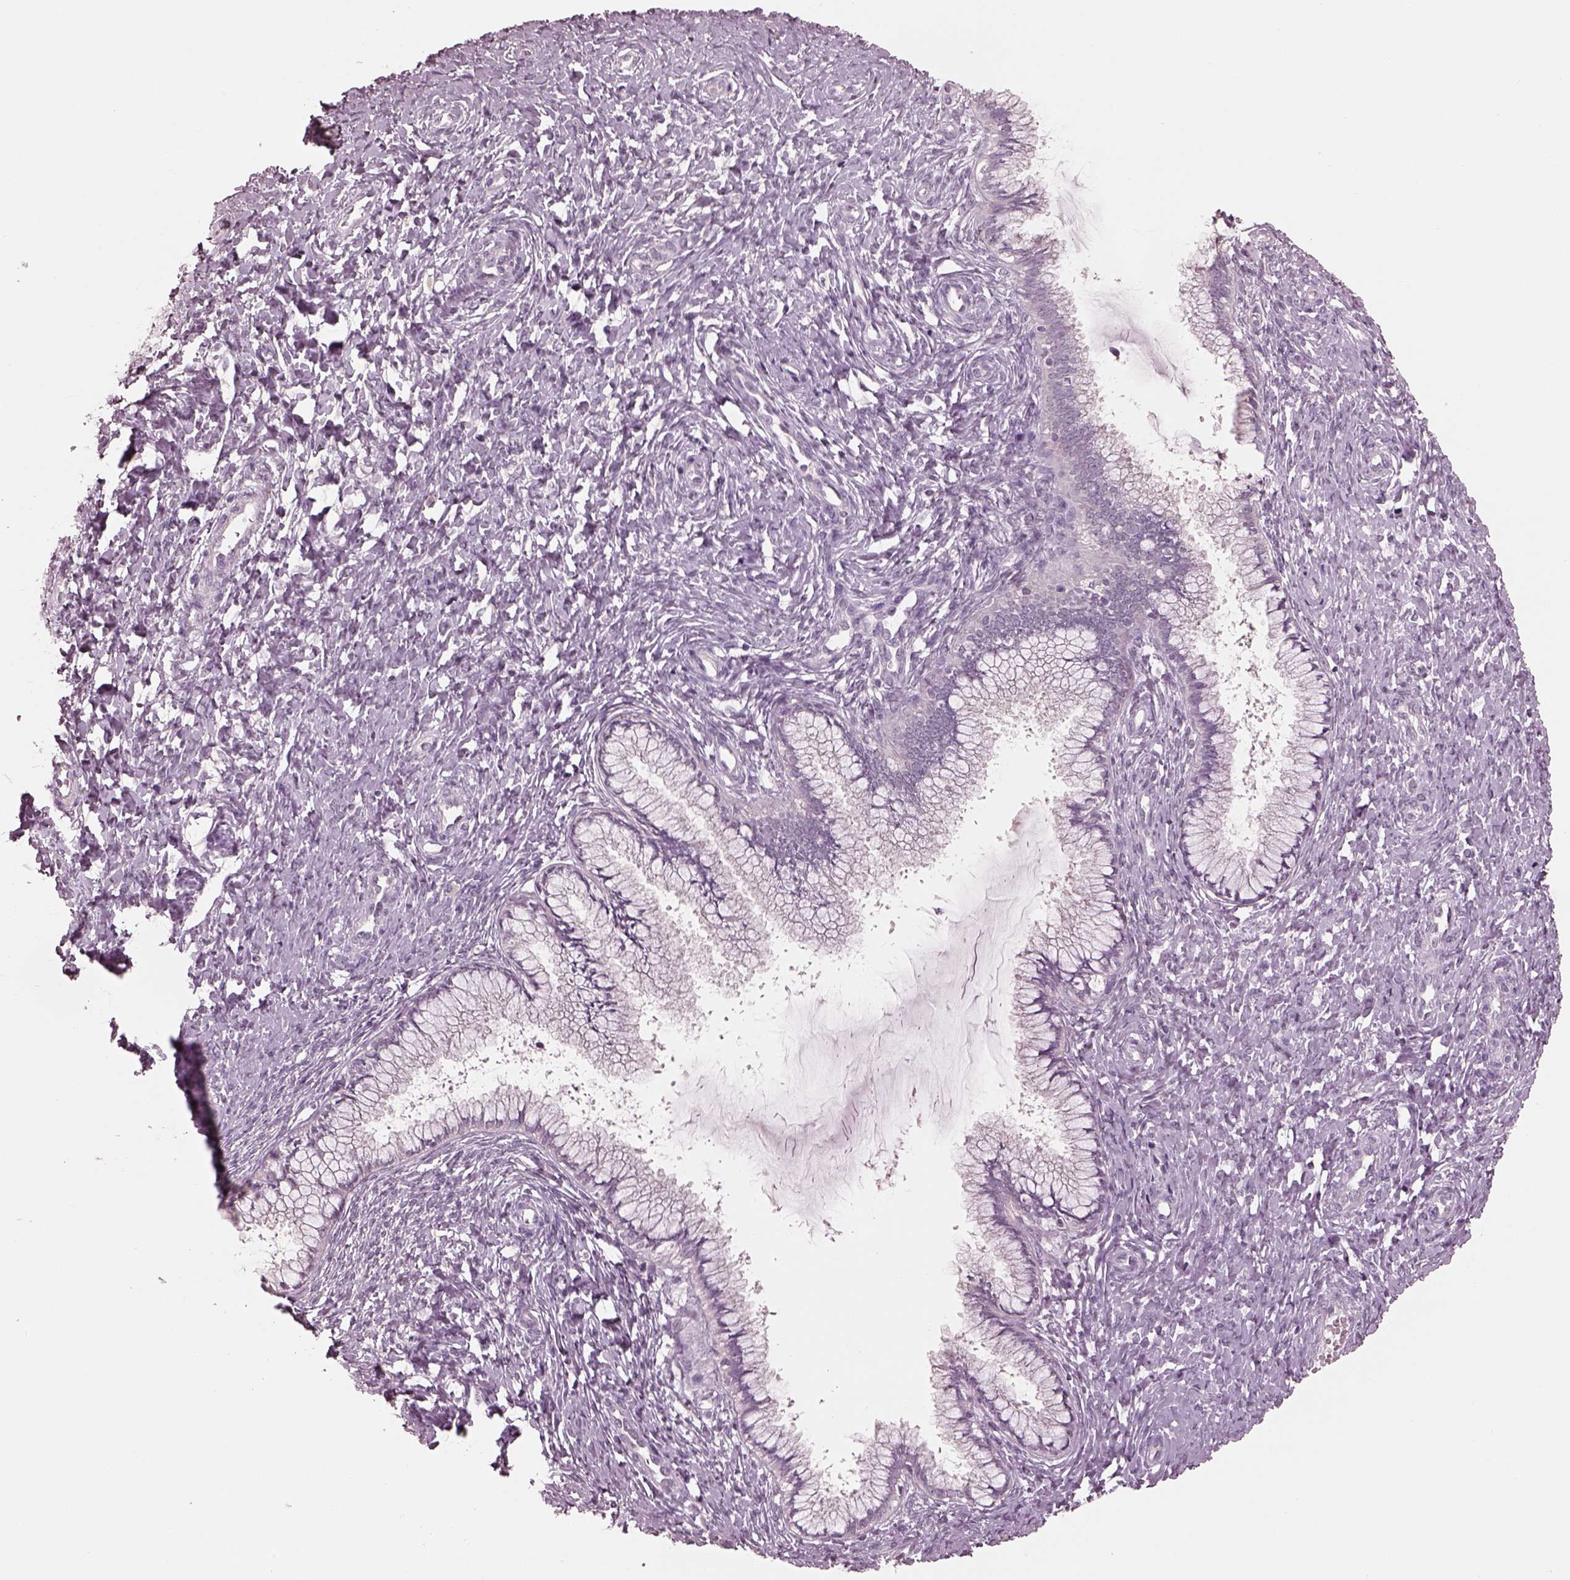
{"staining": {"intensity": "negative", "quantity": "none", "location": "none"}, "tissue": "cervix", "cell_type": "Glandular cells", "image_type": "normal", "snomed": [{"axis": "morphology", "description": "Normal tissue, NOS"}, {"axis": "topography", "description": "Cervix"}], "caption": "A high-resolution micrograph shows immunohistochemistry (IHC) staining of benign cervix, which demonstrates no significant staining in glandular cells. (DAB immunohistochemistry visualized using brightfield microscopy, high magnification).", "gene": "TSKS", "patient": {"sex": "female", "age": 37}}